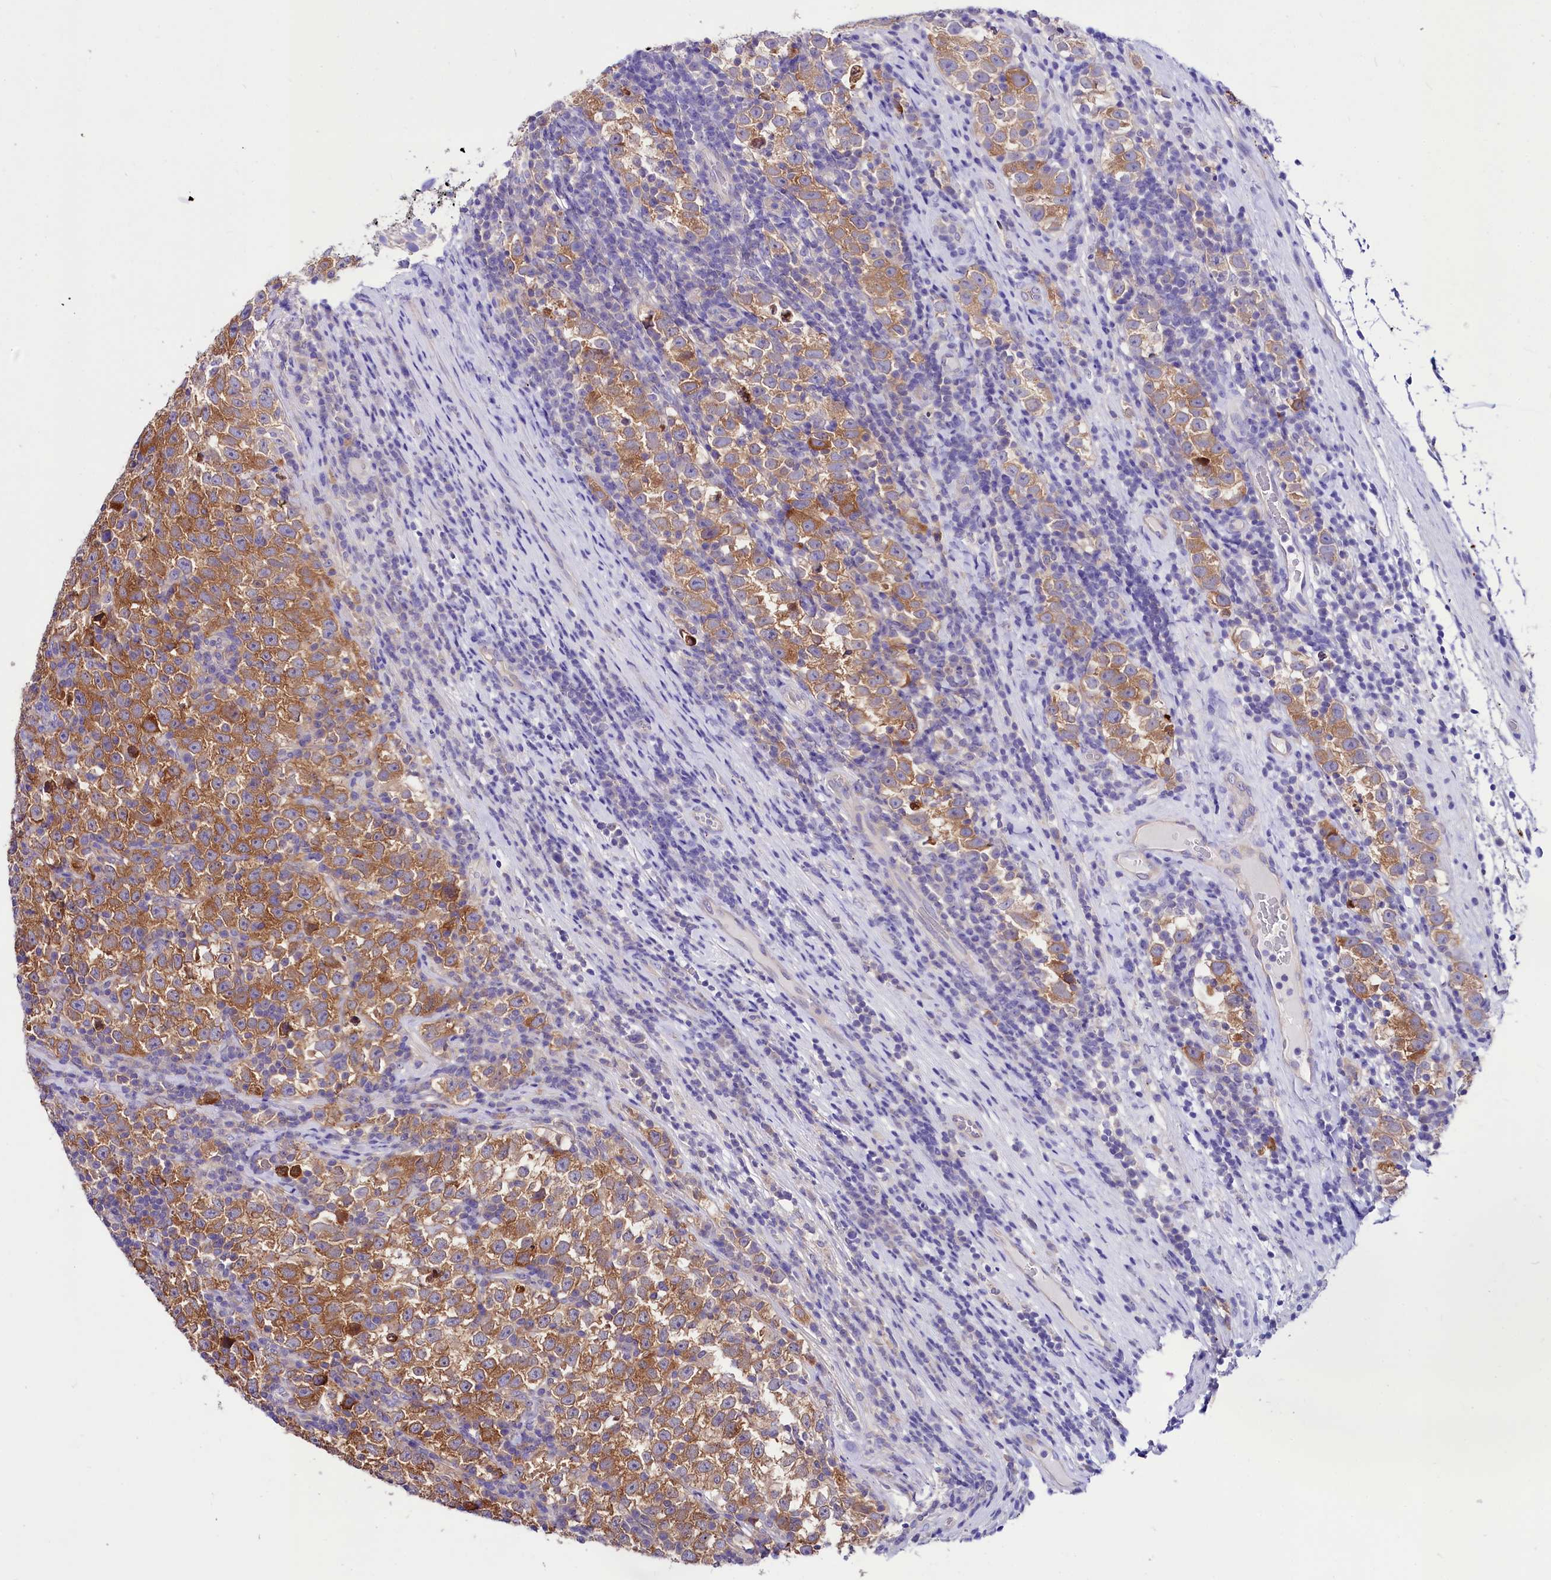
{"staining": {"intensity": "moderate", "quantity": ">75%", "location": "cytoplasmic/membranous"}, "tissue": "testis cancer", "cell_type": "Tumor cells", "image_type": "cancer", "snomed": [{"axis": "morphology", "description": "Normal tissue, NOS"}, {"axis": "morphology", "description": "Seminoma, NOS"}, {"axis": "topography", "description": "Testis"}], "caption": "Protein staining demonstrates moderate cytoplasmic/membranous expression in approximately >75% of tumor cells in testis cancer.", "gene": "ABHD5", "patient": {"sex": "male", "age": 43}}